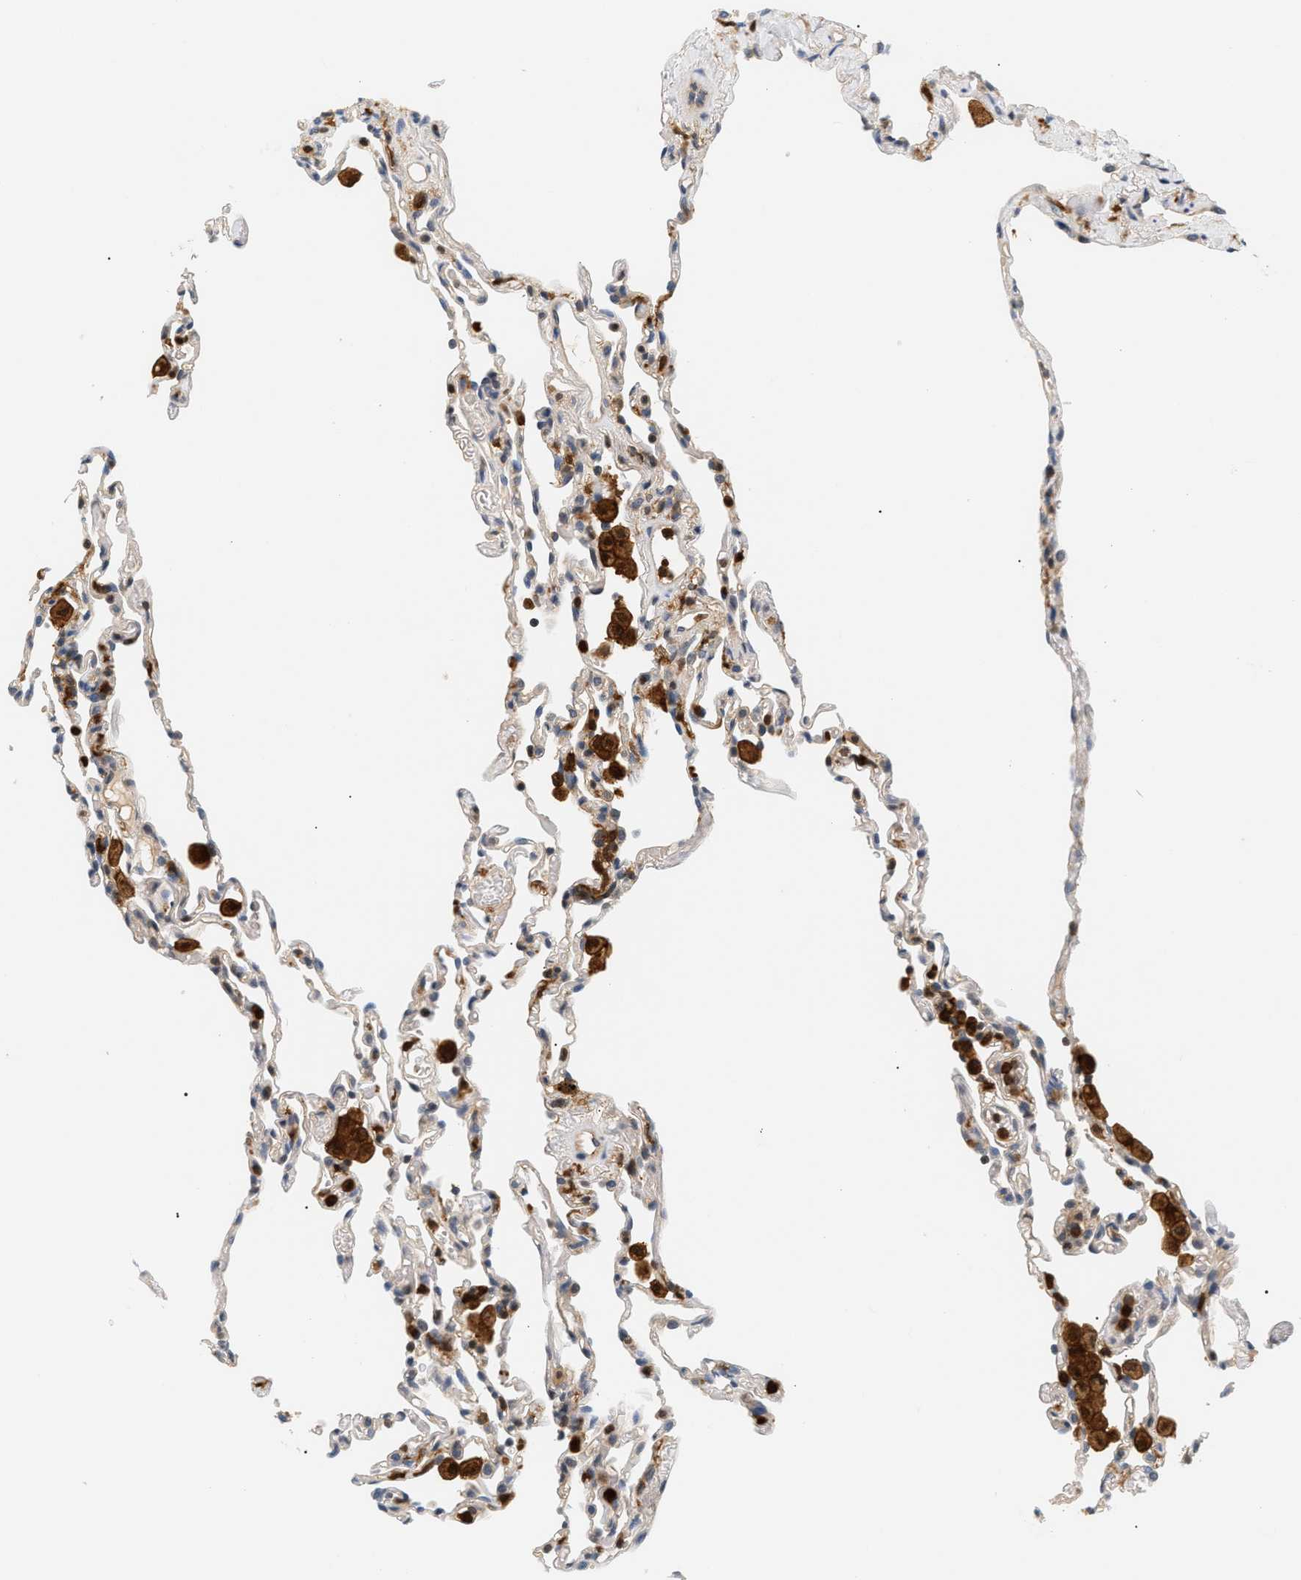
{"staining": {"intensity": "weak", "quantity": "<25%", "location": "cytoplasmic/membranous"}, "tissue": "lung", "cell_type": "Alveolar cells", "image_type": "normal", "snomed": [{"axis": "morphology", "description": "Normal tissue, NOS"}, {"axis": "topography", "description": "Lung"}], "caption": "Immunohistochemistry (IHC) histopathology image of benign lung: human lung stained with DAB (3,3'-diaminobenzidine) exhibits no significant protein expression in alveolar cells.", "gene": "PYCARD", "patient": {"sex": "male", "age": 59}}